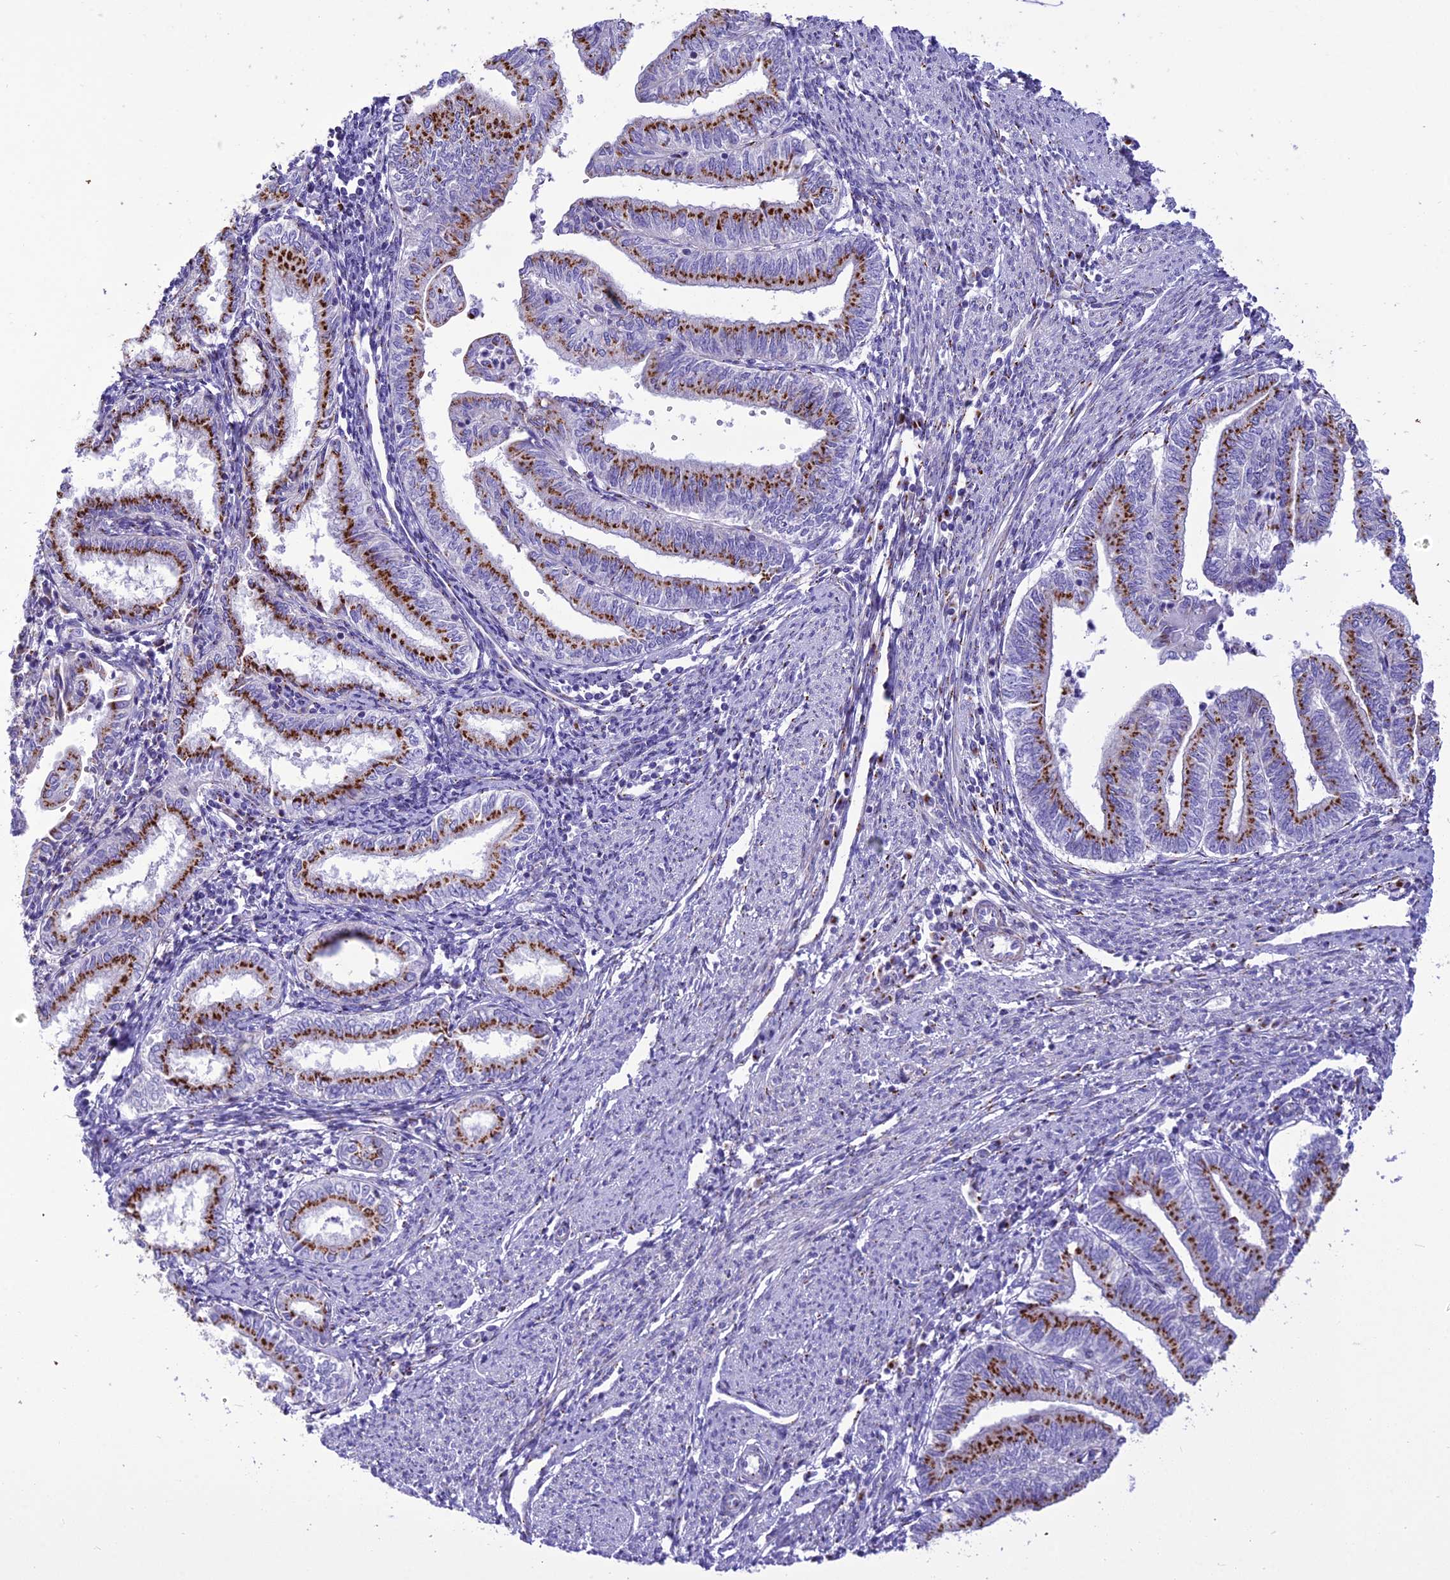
{"staining": {"intensity": "moderate", "quantity": ">75%", "location": "cytoplasmic/membranous"}, "tissue": "endometrial cancer", "cell_type": "Tumor cells", "image_type": "cancer", "snomed": [{"axis": "morphology", "description": "Adenocarcinoma, NOS"}, {"axis": "topography", "description": "Endometrium"}], "caption": "Human endometrial cancer (adenocarcinoma) stained with a protein marker shows moderate staining in tumor cells.", "gene": "GOLM2", "patient": {"sex": "female", "age": 66}}